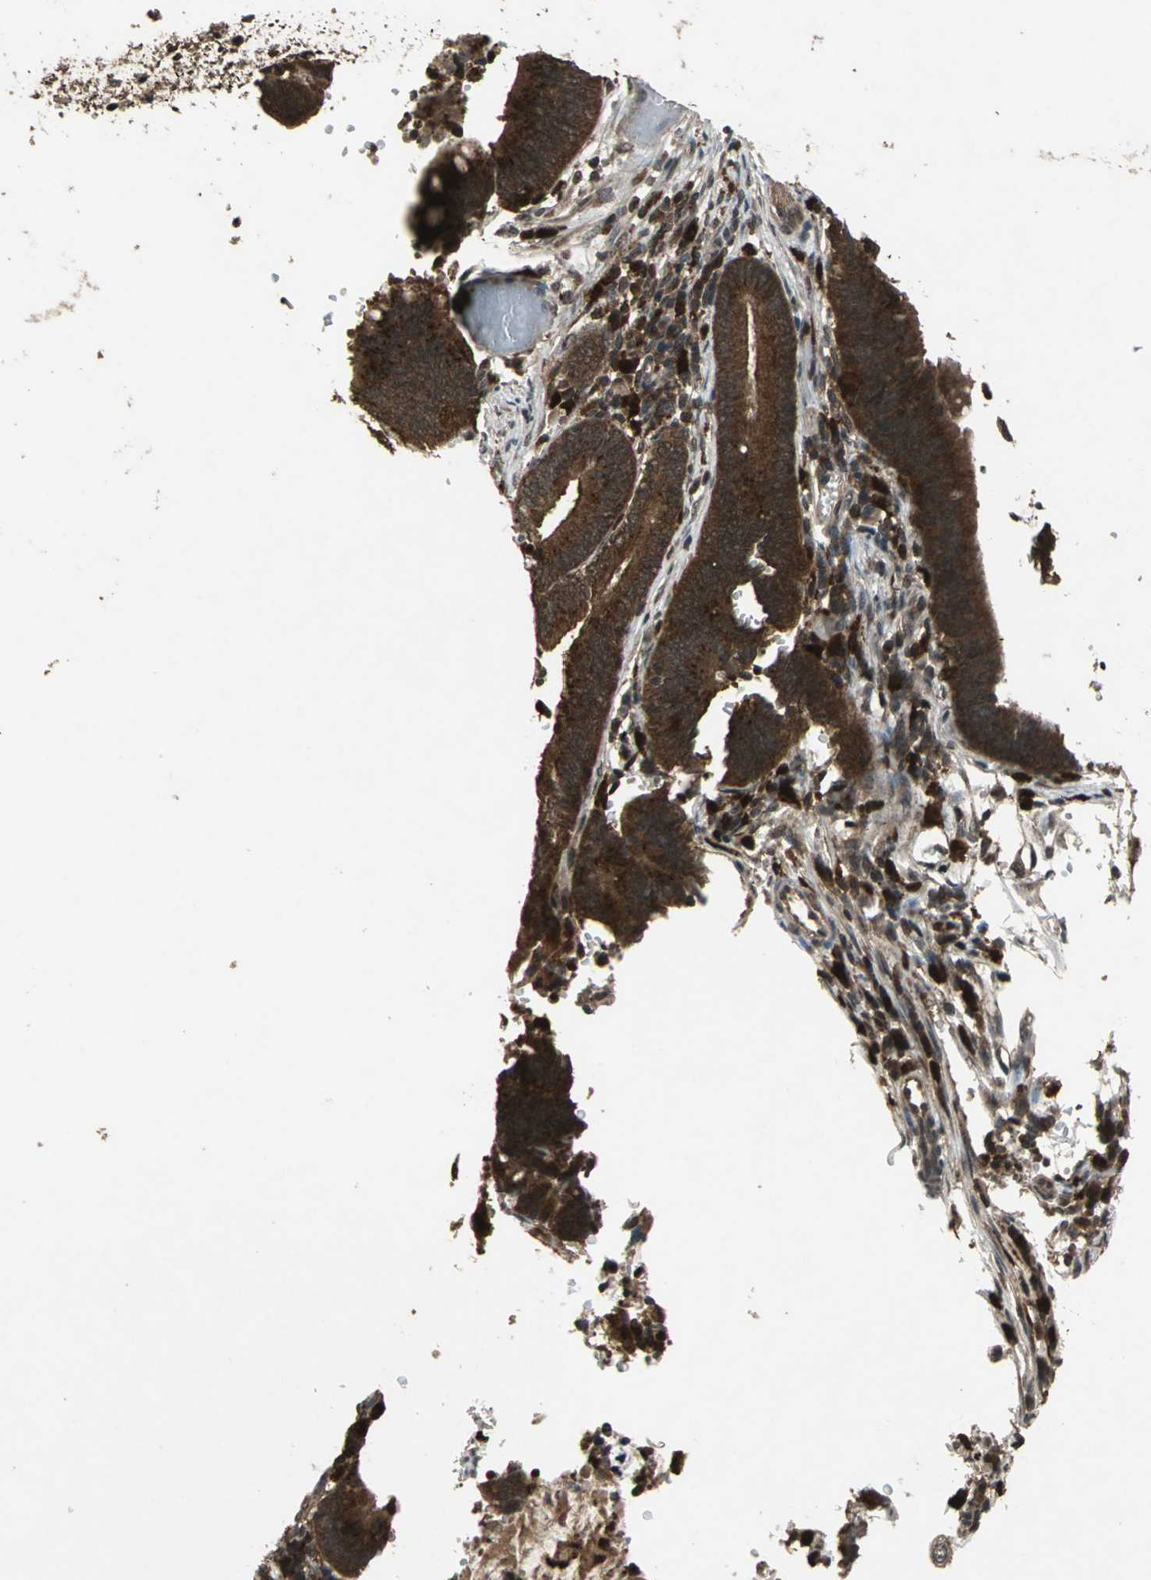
{"staining": {"intensity": "strong", "quantity": ">75%", "location": "cytoplasmic/membranous"}, "tissue": "colorectal cancer", "cell_type": "Tumor cells", "image_type": "cancer", "snomed": [{"axis": "morphology", "description": "Adenocarcinoma, NOS"}, {"axis": "topography", "description": "Rectum"}], "caption": "Strong cytoplasmic/membranous protein expression is present in about >75% of tumor cells in adenocarcinoma (colorectal).", "gene": "PYCARD", "patient": {"sex": "female", "age": 66}}